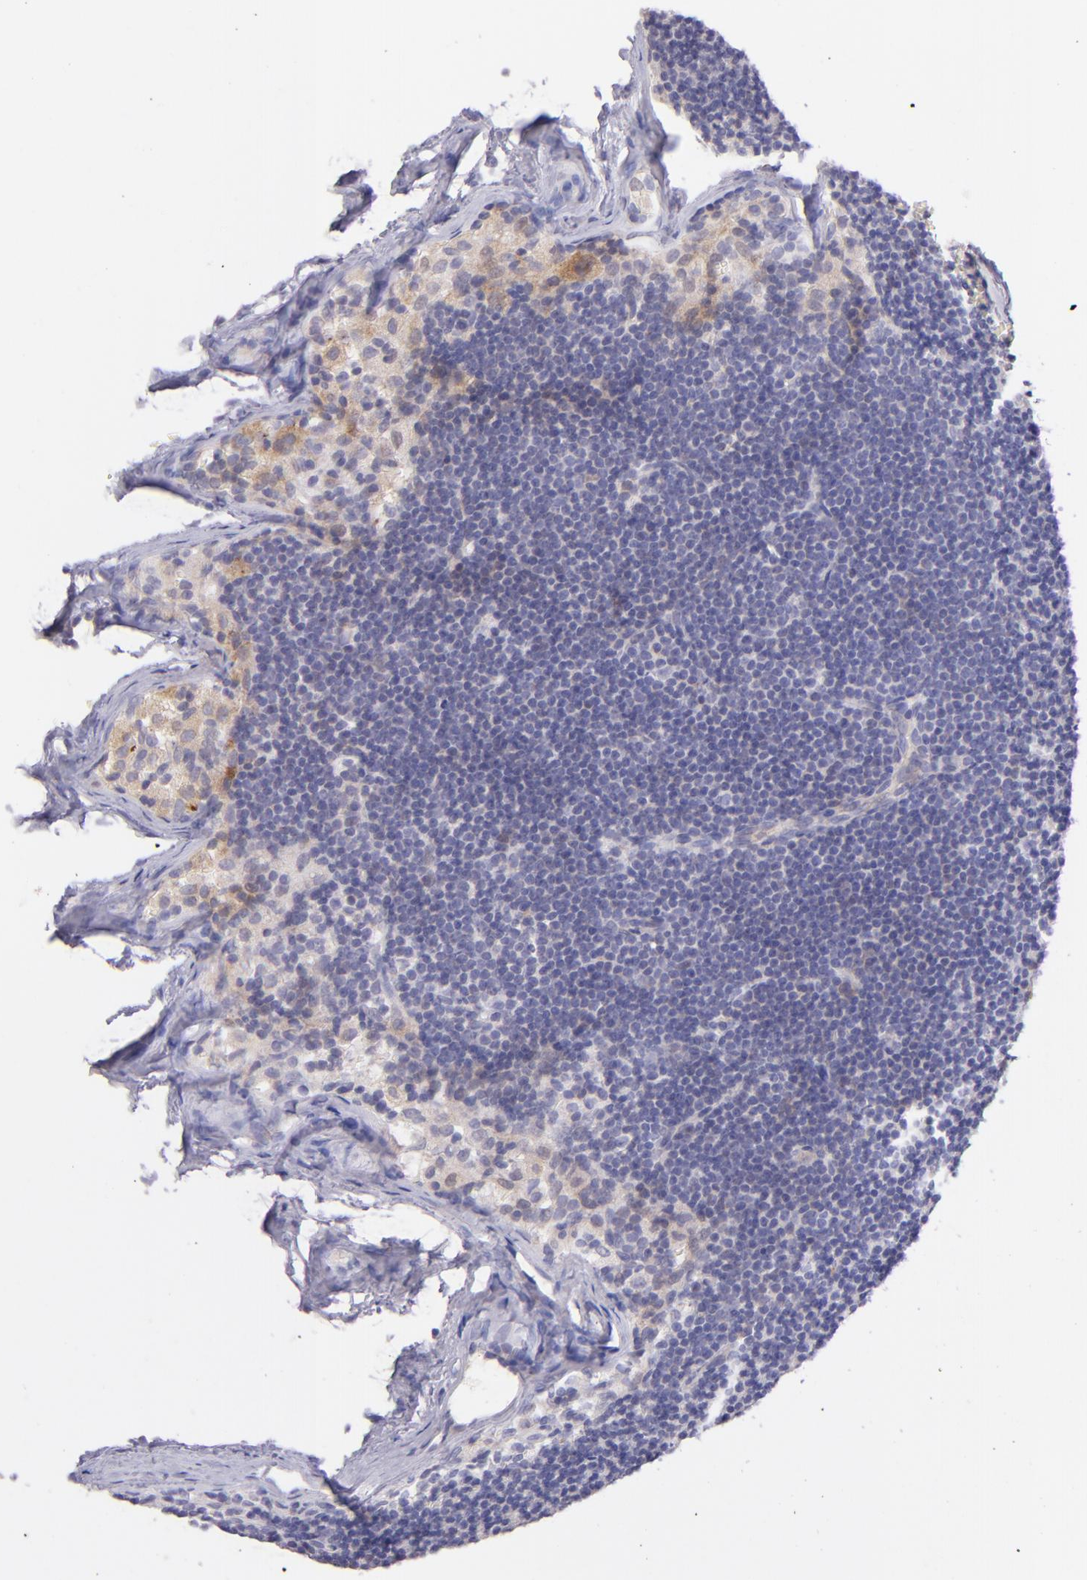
{"staining": {"intensity": "negative", "quantity": "none", "location": "none"}, "tissue": "lymphoma", "cell_type": "Tumor cells", "image_type": "cancer", "snomed": [{"axis": "morphology", "description": "Malignant lymphoma, non-Hodgkin's type, Low grade"}, {"axis": "topography", "description": "Lymph node"}], "caption": "DAB (3,3'-diaminobenzidine) immunohistochemical staining of malignant lymphoma, non-Hodgkin's type (low-grade) exhibits no significant positivity in tumor cells. Nuclei are stained in blue.", "gene": "SH2D4A", "patient": {"sex": "female", "age": 73}}